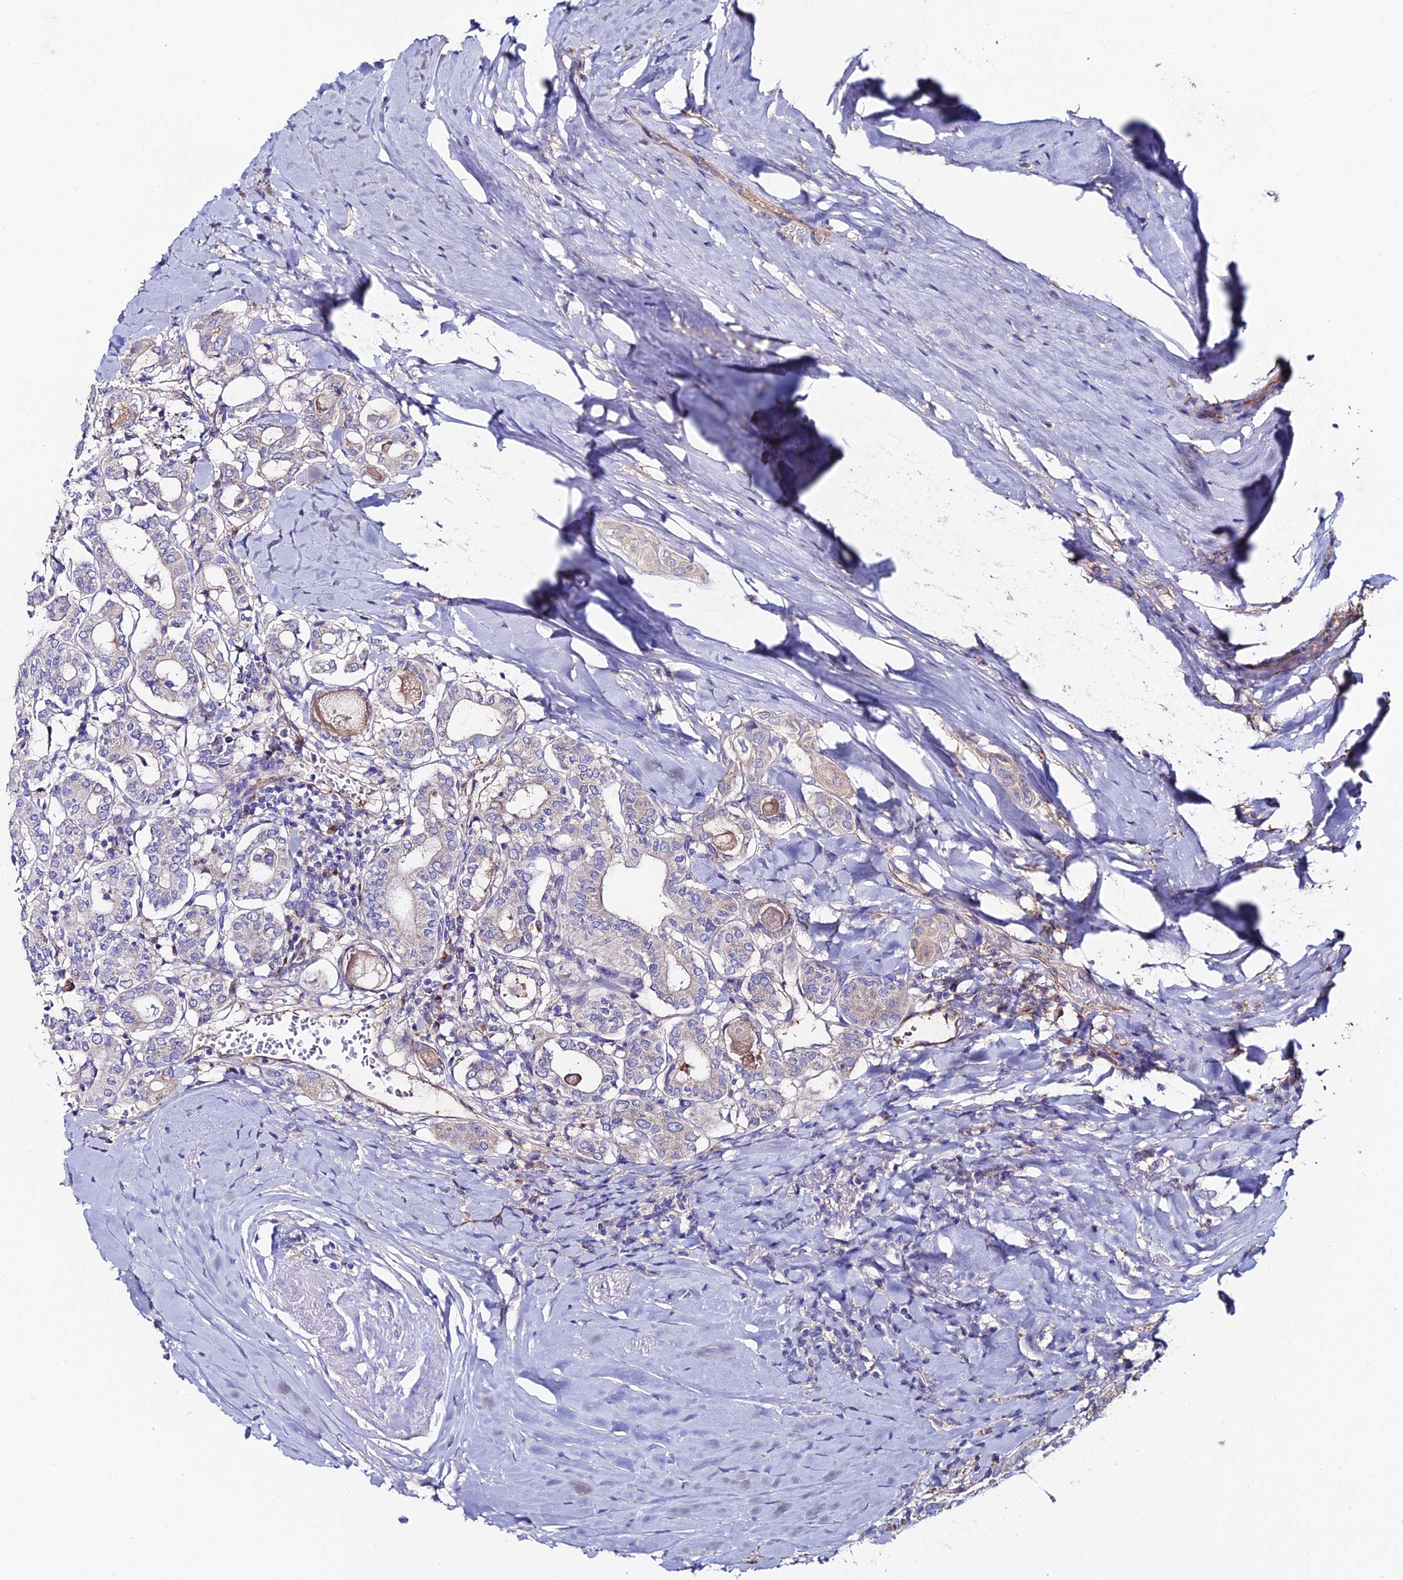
{"staining": {"intensity": "negative", "quantity": "none", "location": "none"}, "tissue": "thyroid cancer", "cell_type": "Tumor cells", "image_type": "cancer", "snomed": [{"axis": "morphology", "description": "Papillary adenocarcinoma, NOS"}, {"axis": "topography", "description": "Thyroid gland"}], "caption": "DAB immunohistochemical staining of human thyroid cancer (papillary adenocarcinoma) demonstrates no significant staining in tumor cells. (Brightfield microscopy of DAB (3,3'-diaminobenzidine) IHC at high magnification).", "gene": "SLC25A16", "patient": {"sex": "female", "age": 72}}